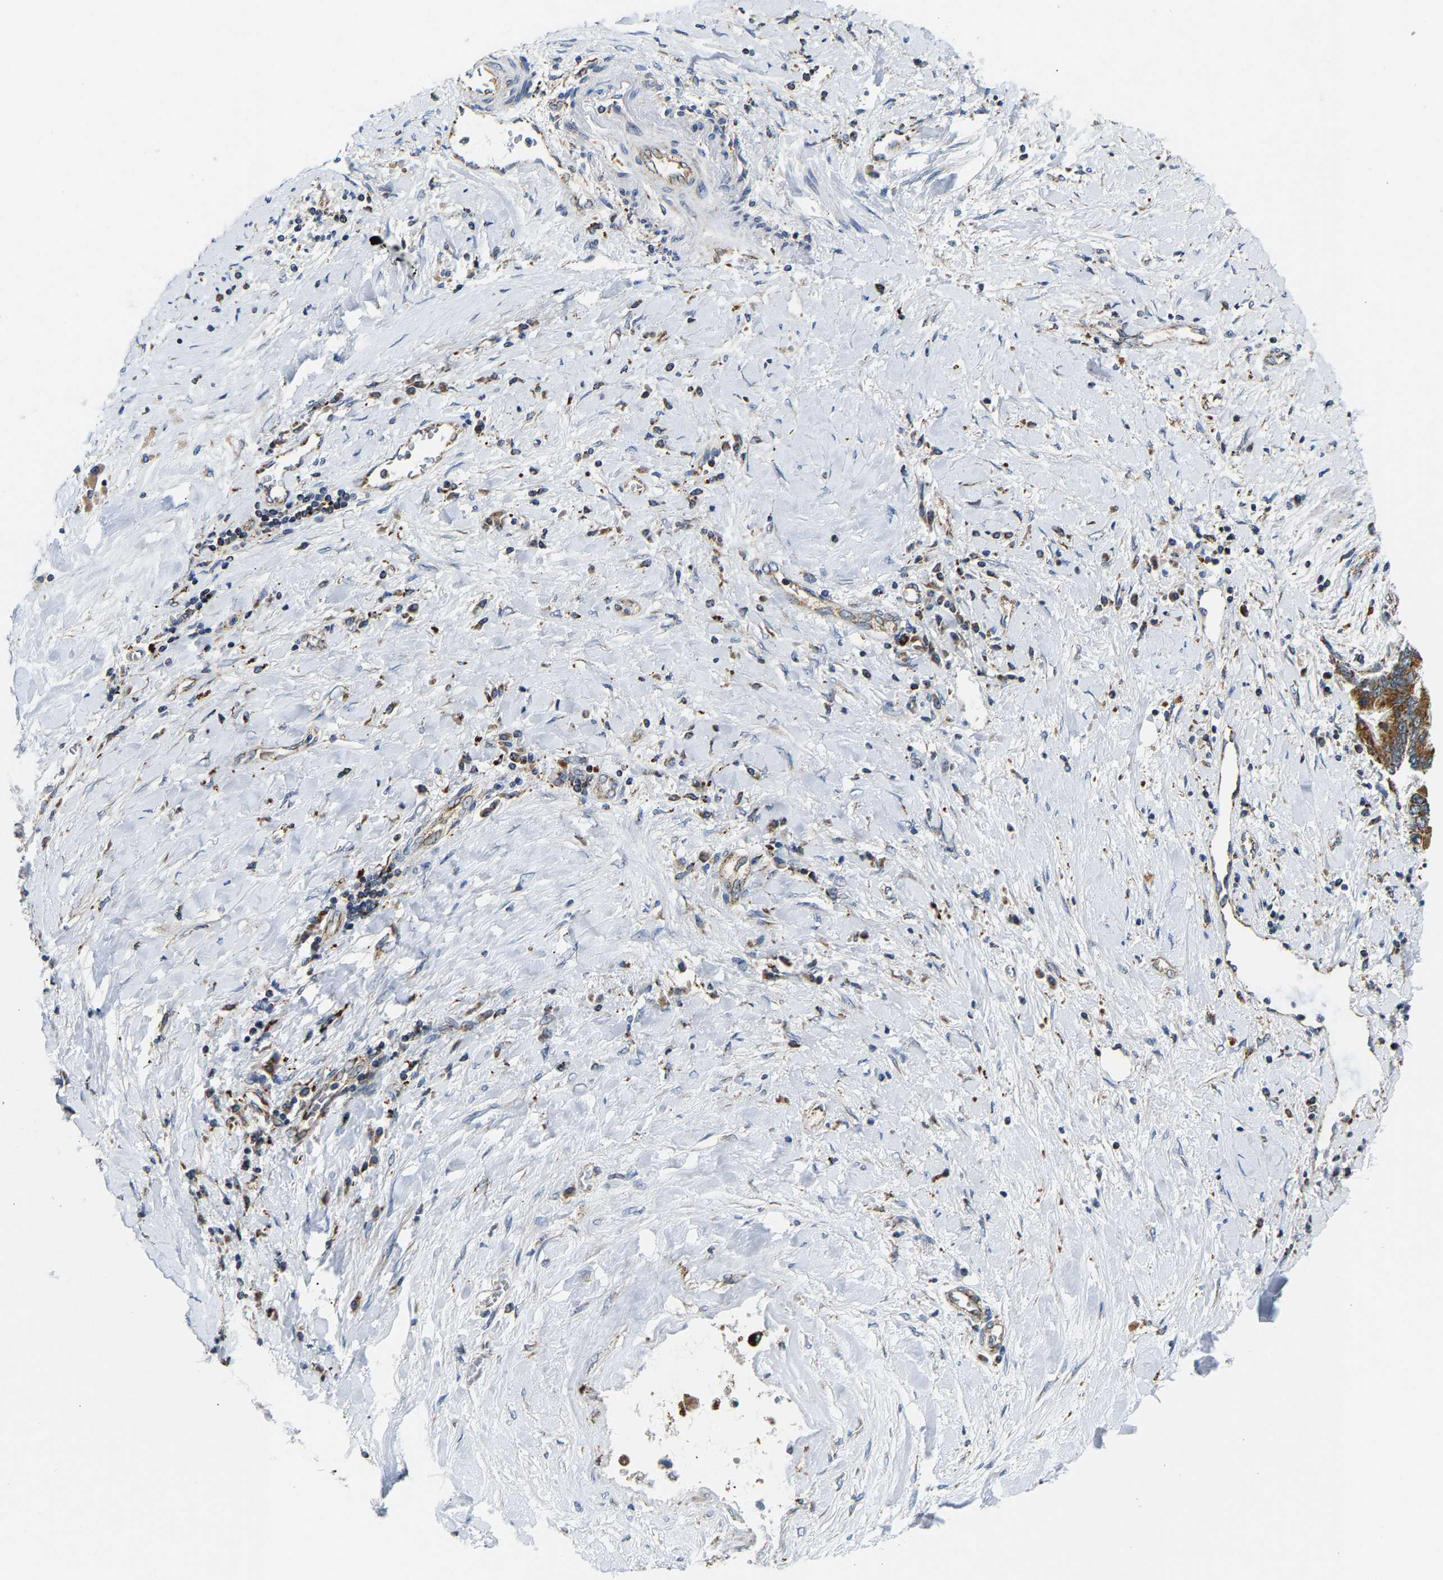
{"staining": {"intensity": "moderate", "quantity": ">75%", "location": "cytoplasmic/membranous"}, "tissue": "liver cancer", "cell_type": "Tumor cells", "image_type": "cancer", "snomed": [{"axis": "morphology", "description": "Cholangiocarcinoma"}, {"axis": "topography", "description": "Liver"}], "caption": "Liver cancer tissue exhibits moderate cytoplasmic/membranous staining in approximately >75% of tumor cells, visualized by immunohistochemistry. (IHC, brightfield microscopy, high magnification).", "gene": "GIMAP7", "patient": {"sex": "male", "age": 50}}